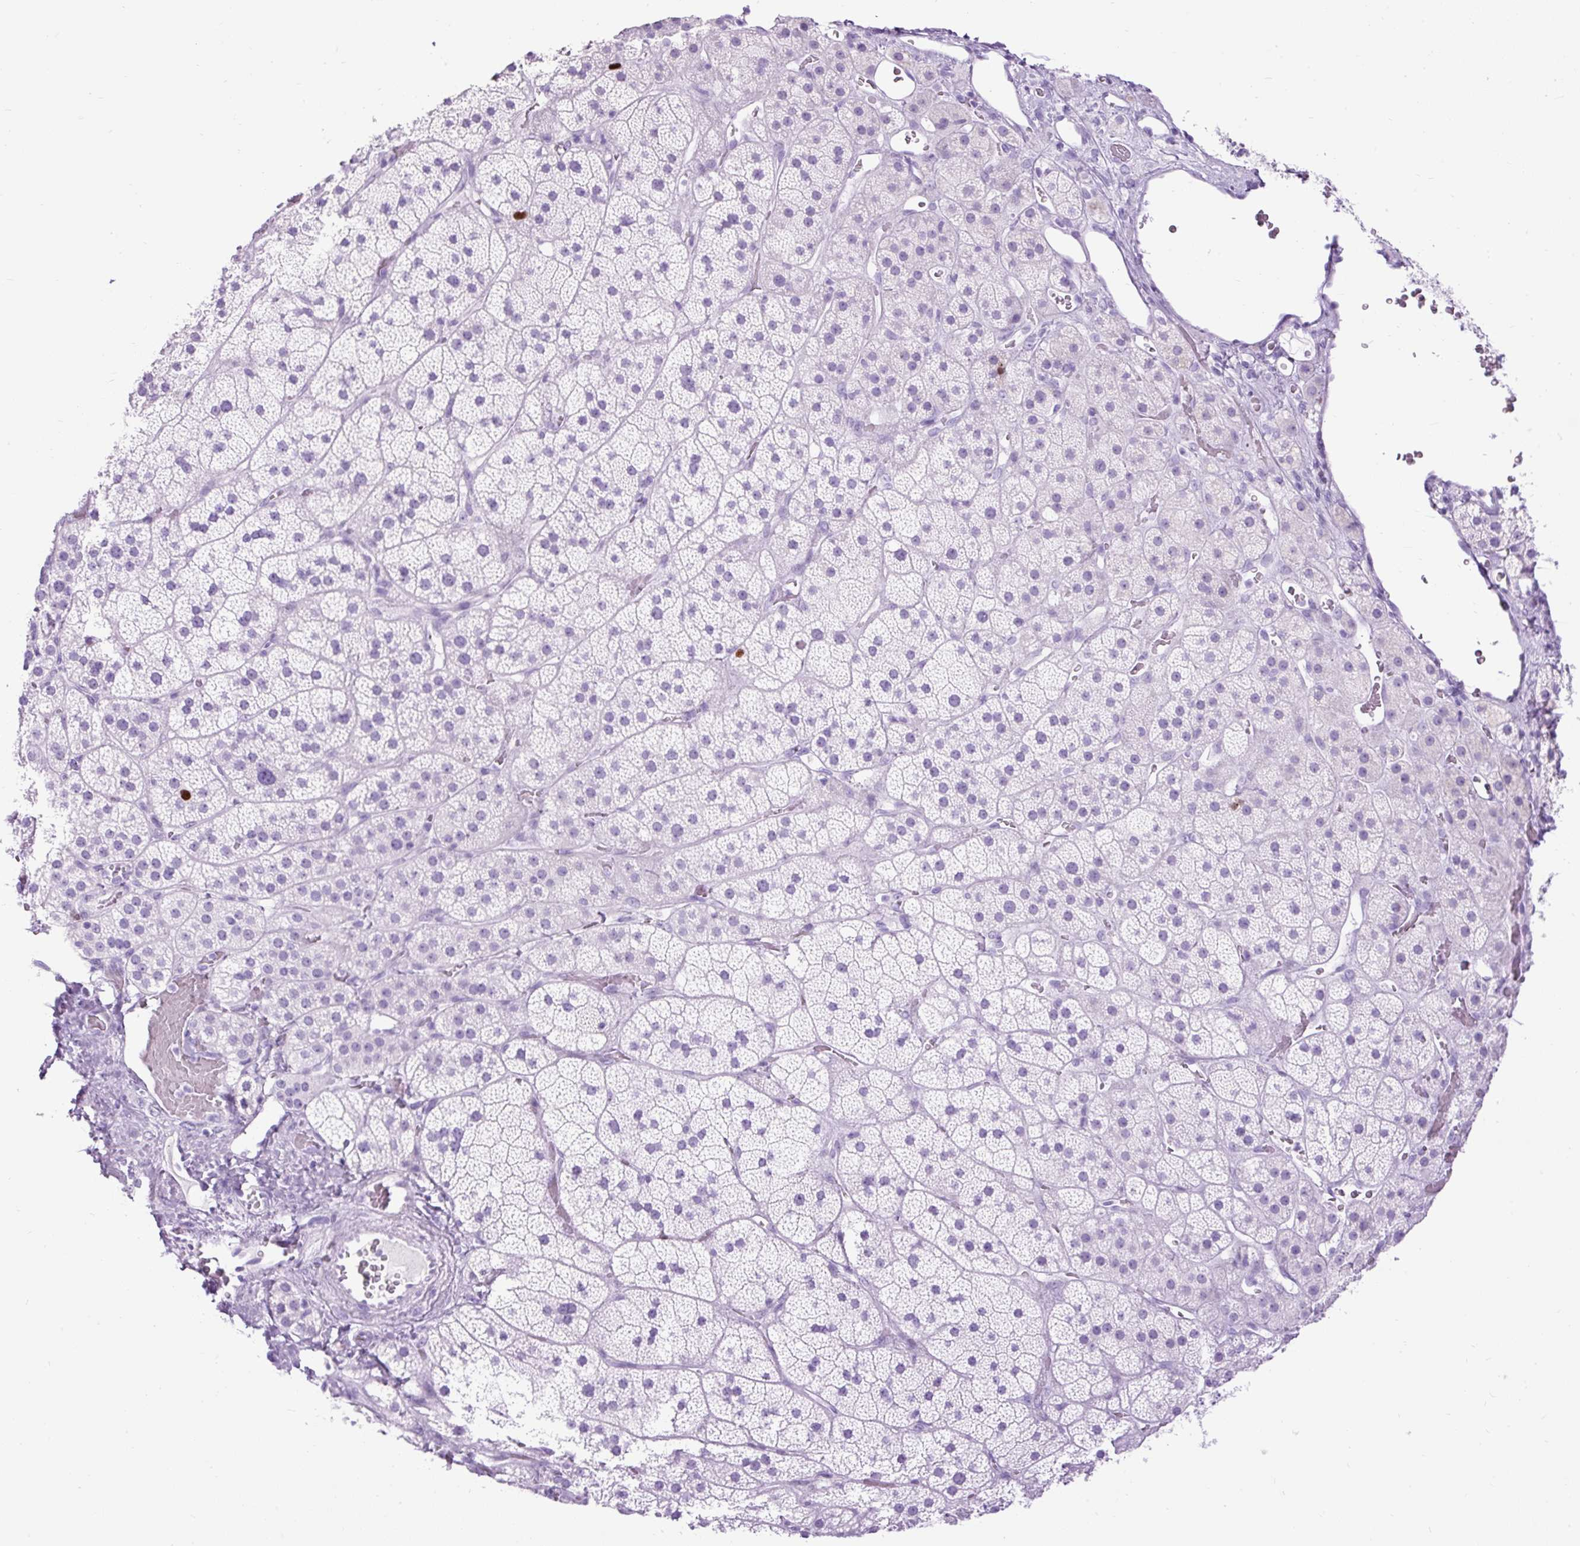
{"staining": {"intensity": "negative", "quantity": "none", "location": "none"}, "tissue": "adrenal gland", "cell_type": "Glandular cells", "image_type": "normal", "snomed": [{"axis": "morphology", "description": "Normal tissue, NOS"}, {"axis": "topography", "description": "Adrenal gland"}], "caption": "Immunohistochemical staining of benign adrenal gland reveals no significant expression in glandular cells.", "gene": "RACGAP1", "patient": {"sex": "male", "age": 57}}